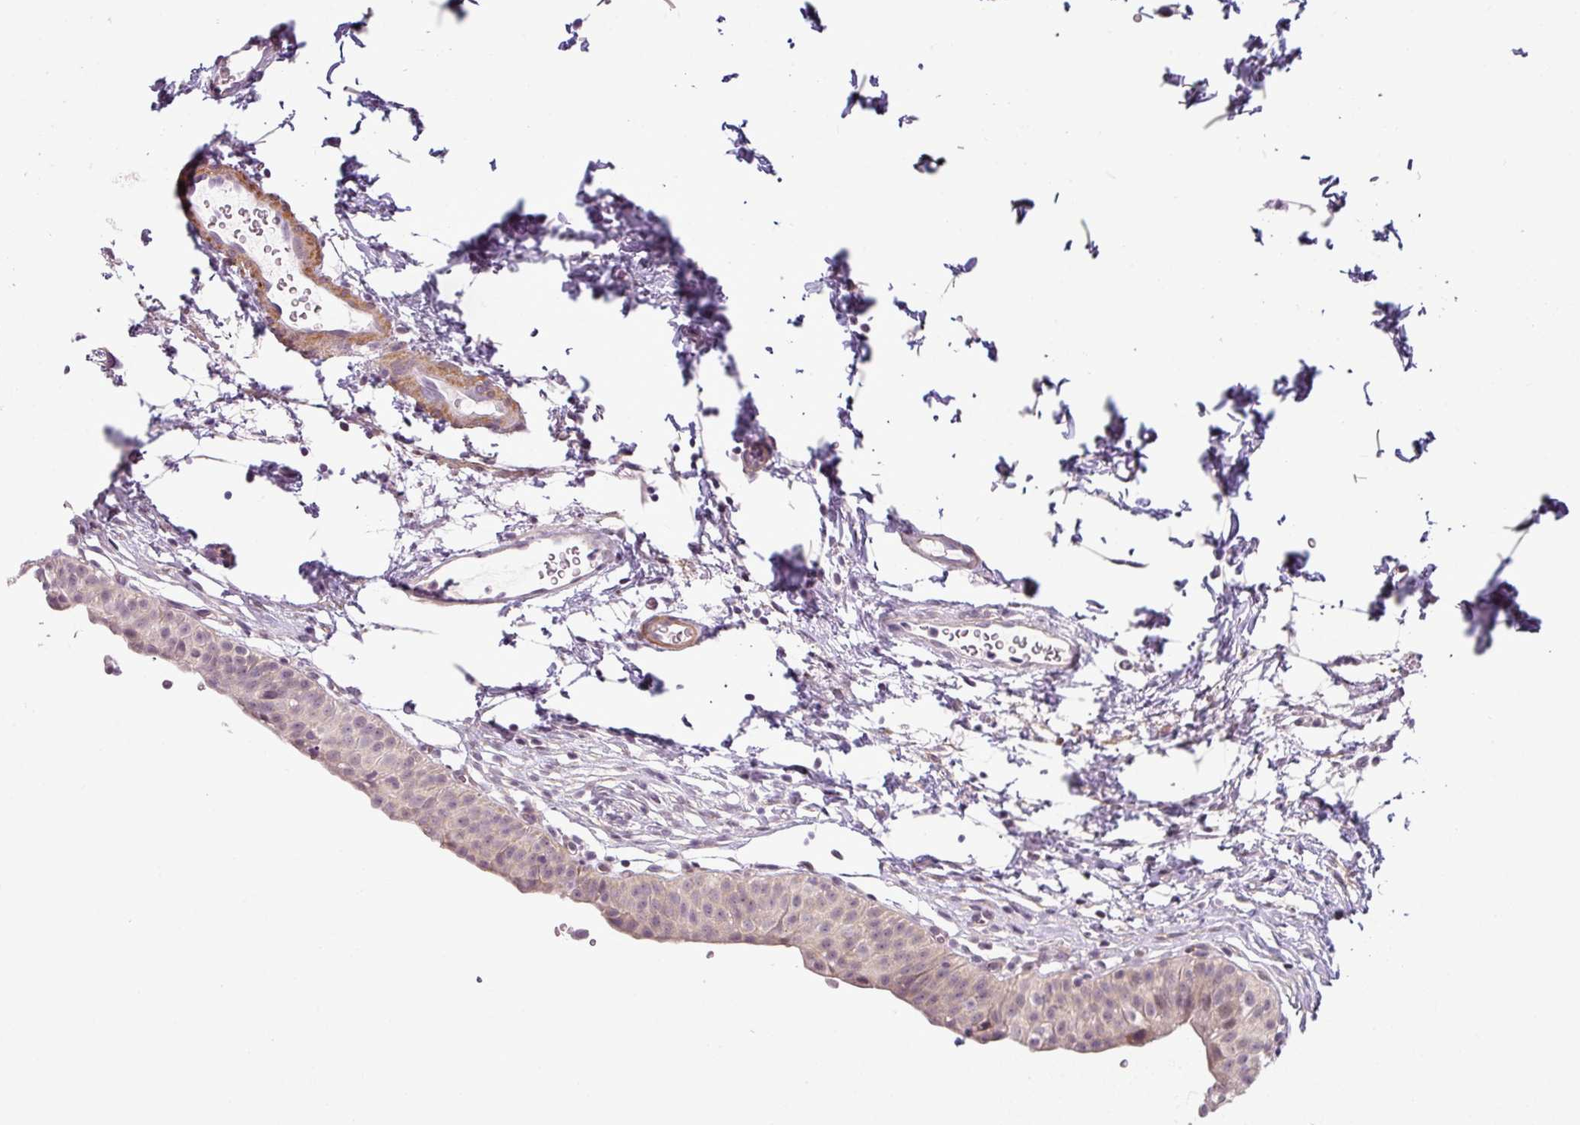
{"staining": {"intensity": "negative", "quantity": "none", "location": "none"}, "tissue": "urinary bladder", "cell_type": "Urothelial cells", "image_type": "normal", "snomed": [{"axis": "morphology", "description": "Normal tissue, NOS"}, {"axis": "topography", "description": "Urinary bladder"}, {"axis": "topography", "description": "Peripheral nerve tissue"}], "caption": "This is an immunohistochemistry photomicrograph of normal human urinary bladder. There is no expression in urothelial cells.", "gene": "OR52D1", "patient": {"sex": "male", "age": 55}}